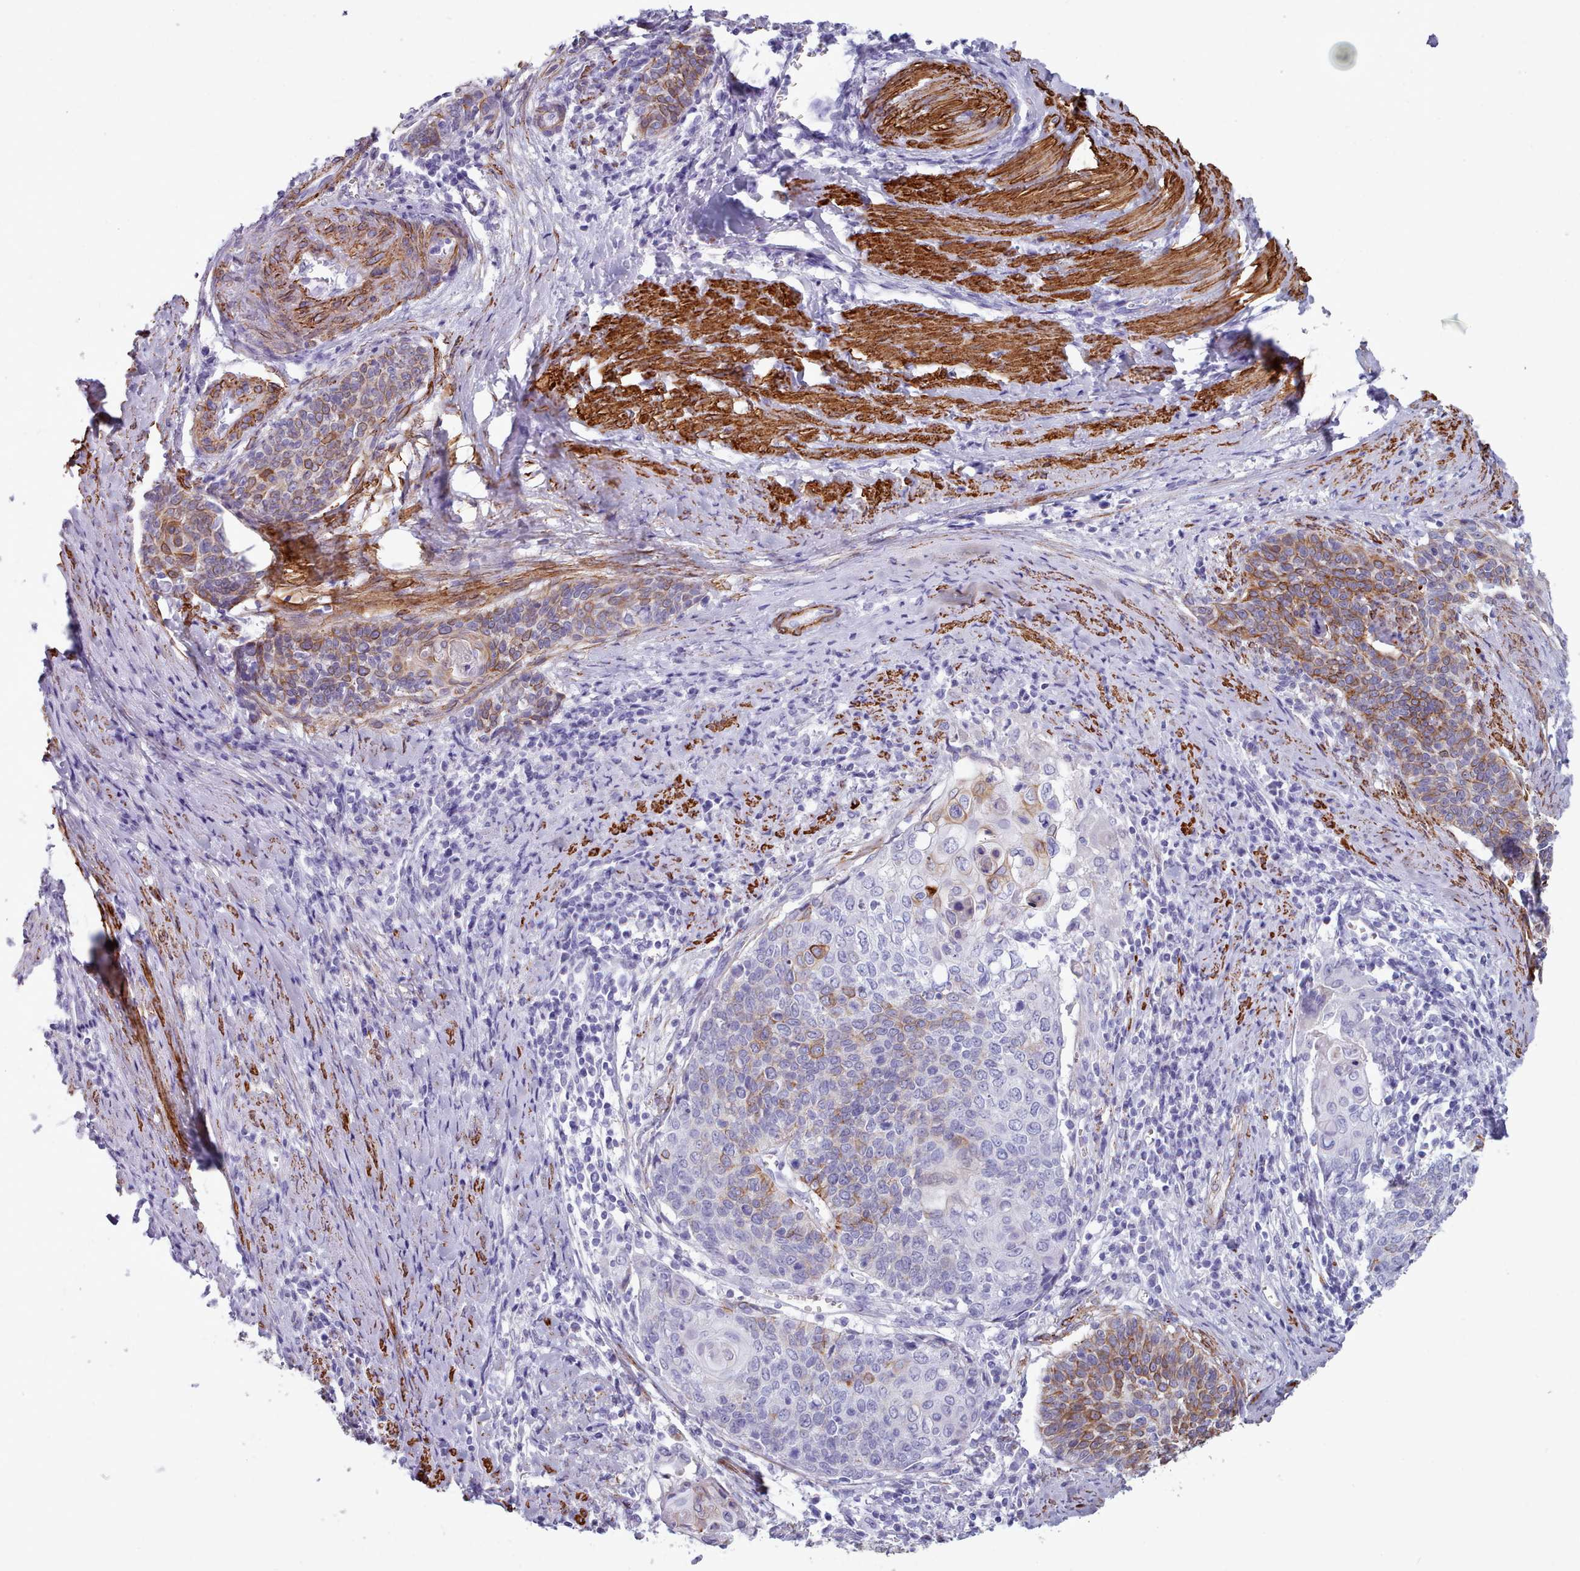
{"staining": {"intensity": "moderate", "quantity": "<25%", "location": "cytoplasmic/membranous"}, "tissue": "cervical cancer", "cell_type": "Tumor cells", "image_type": "cancer", "snomed": [{"axis": "morphology", "description": "Squamous cell carcinoma, NOS"}, {"axis": "topography", "description": "Cervix"}], "caption": "Protein staining by IHC displays moderate cytoplasmic/membranous expression in about <25% of tumor cells in squamous cell carcinoma (cervical). The staining is performed using DAB (3,3'-diaminobenzidine) brown chromogen to label protein expression. The nuclei are counter-stained blue using hematoxylin.", "gene": "FPGS", "patient": {"sex": "female", "age": 39}}